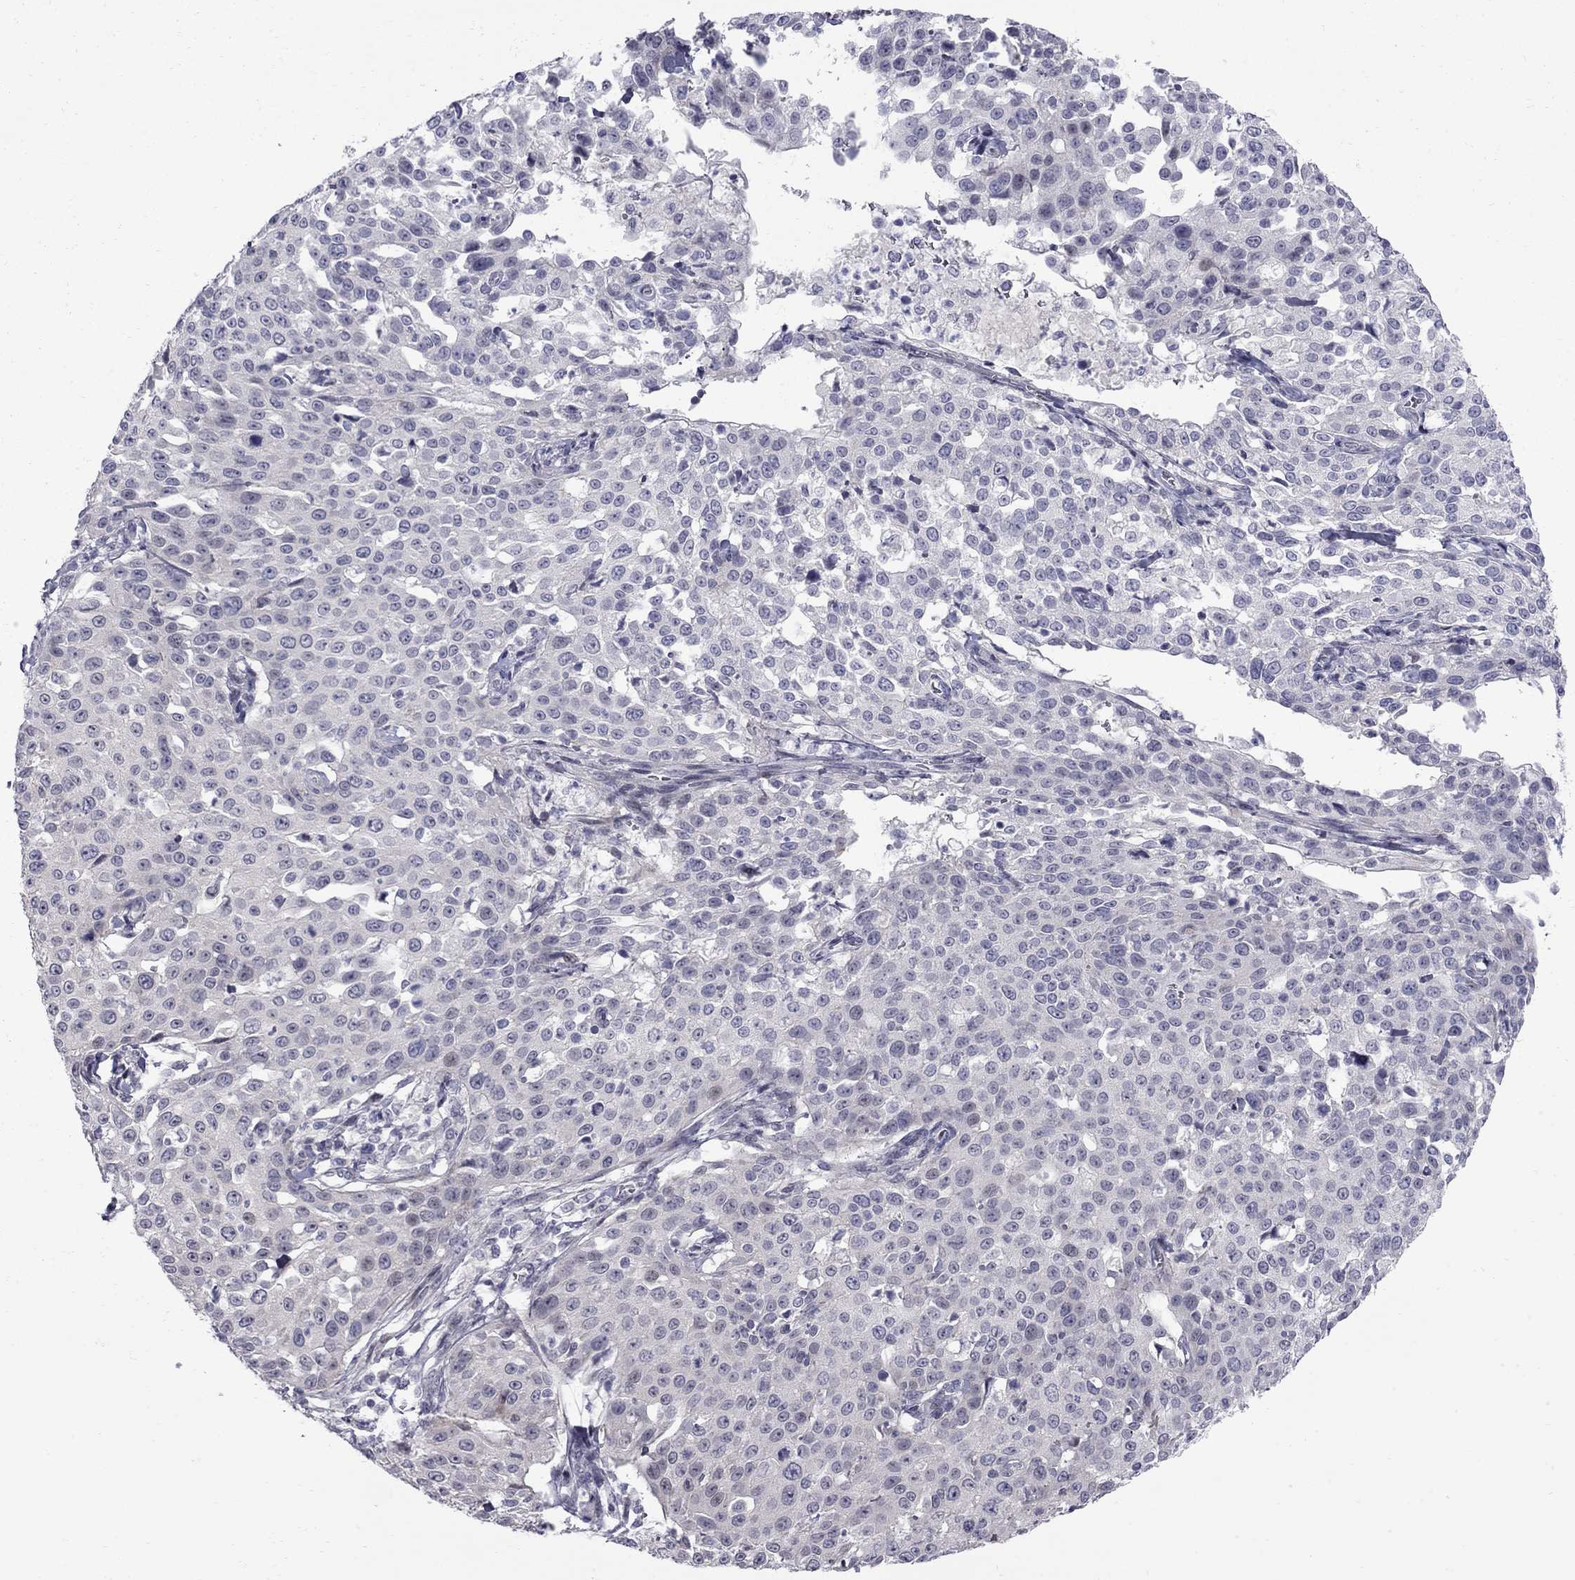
{"staining": {"intensity": "negative", "quantity": "none", "location": "none"}, "tissue": "cervical cancer", "cell_type": "Tumor cells", "image_type": "cancer", "snomed": [{"axis": "morphology", "description": "Squamous cell carcinoma, NOS"}, {"axis": "topography", "description": "Cervix"}], "caption": "An image of cervical cancer (squamous cell carcinoma) stained for a protein reveals no brown staining in tumor cells.", "gene": "NRARP", "patient": {"sex": "female", "age": 26}}